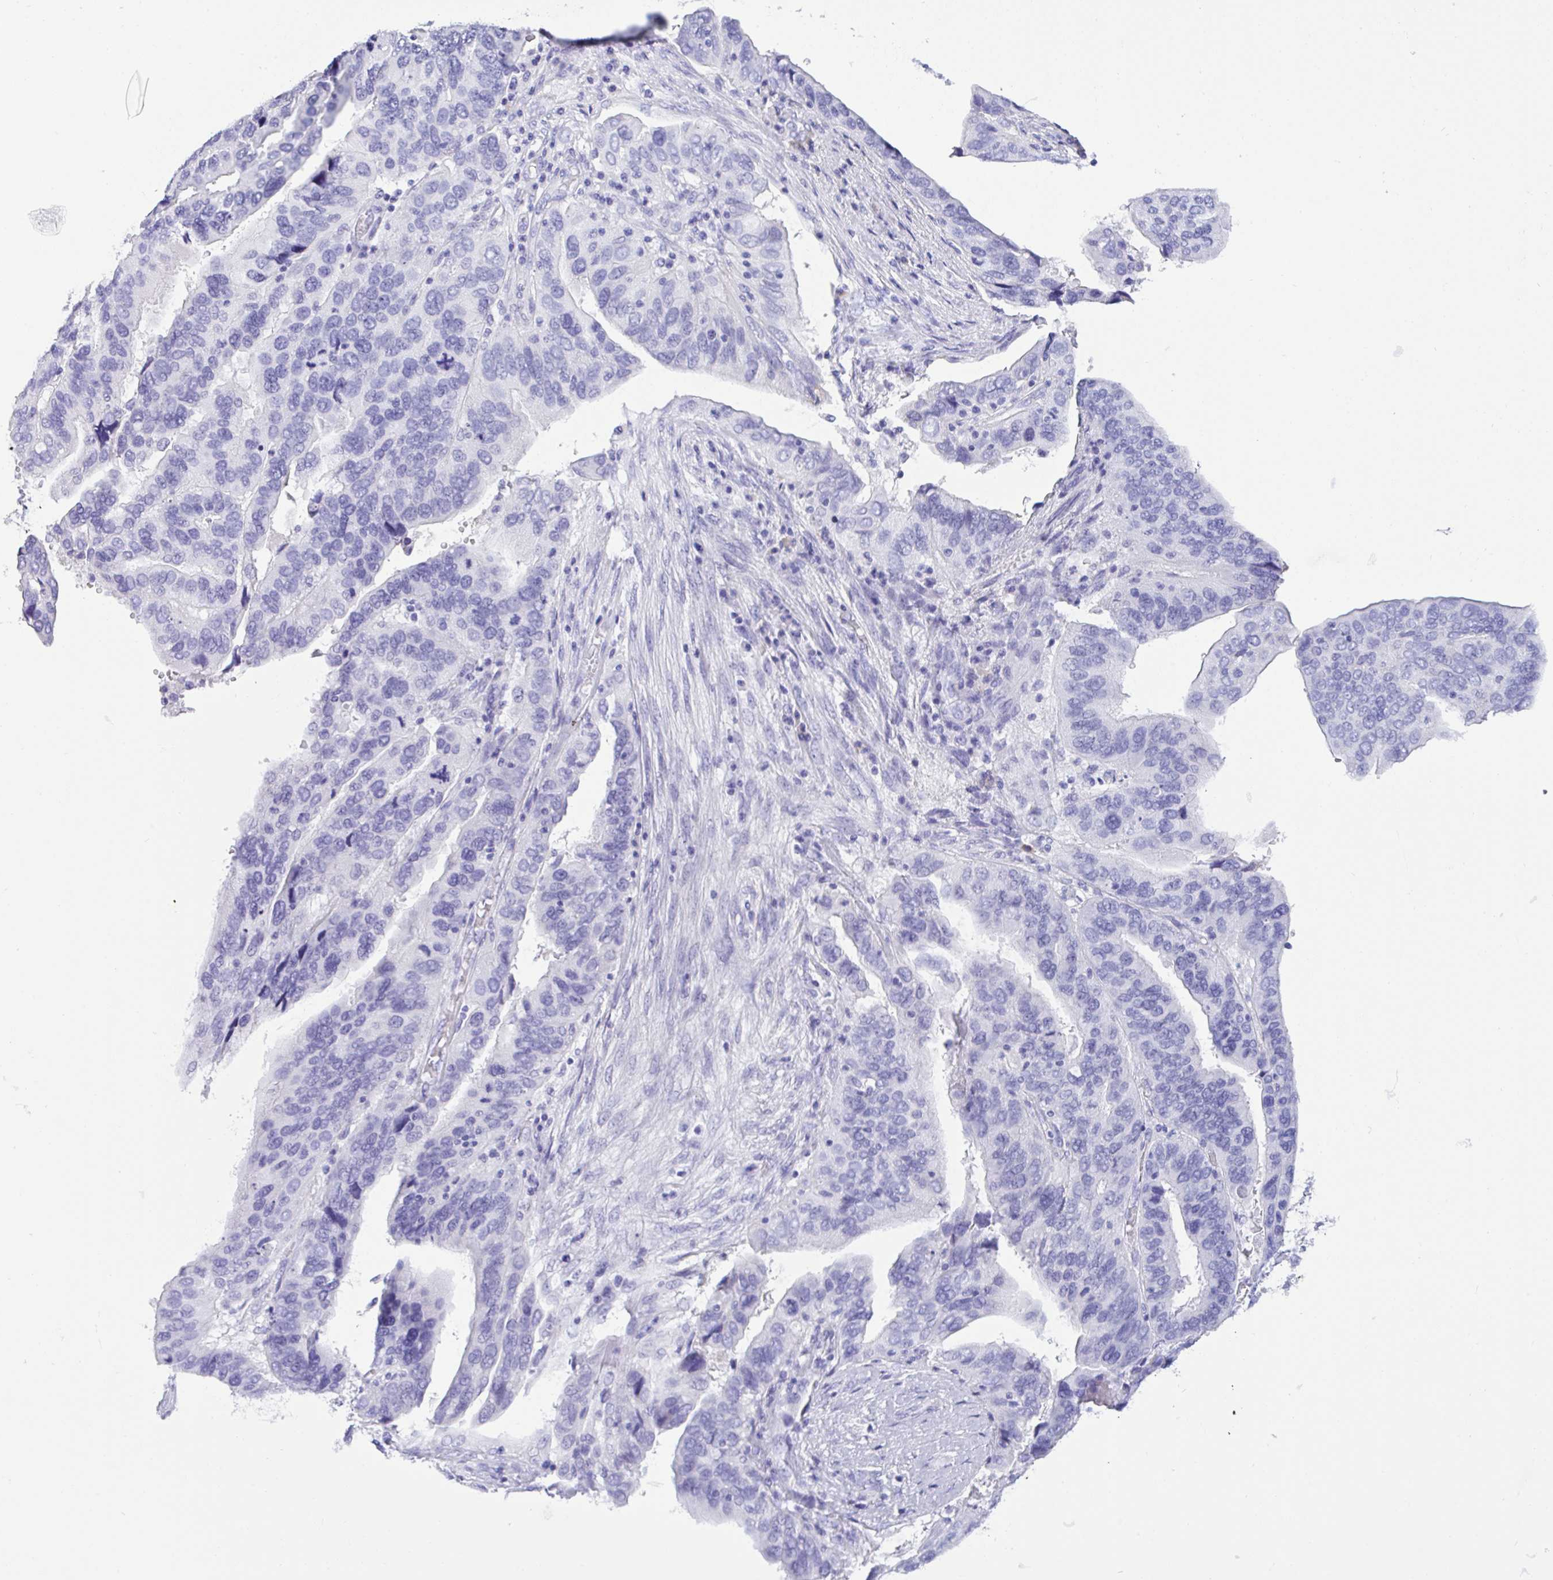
{"staining": {"intensity": "negative", "quantity": "none", "location": "none"}, "tissue": "ovarian cancer", "cell_type": "Tumor cells", "image_type": "cancer", "snomed": [{"axis": "morphology", "description": "Cystadenocarcinoma, serous, NOS"}, {"axis": "topography", "description": "Ovary"}], "caption": "This is an immunohistochemistry photomicrograph of human ovarian cancer (serous cystadenocarcinoma). There is no staining in tumor cells.", "gene": "AKR1D1", "patient": {"sex": "female", "age": 79}}